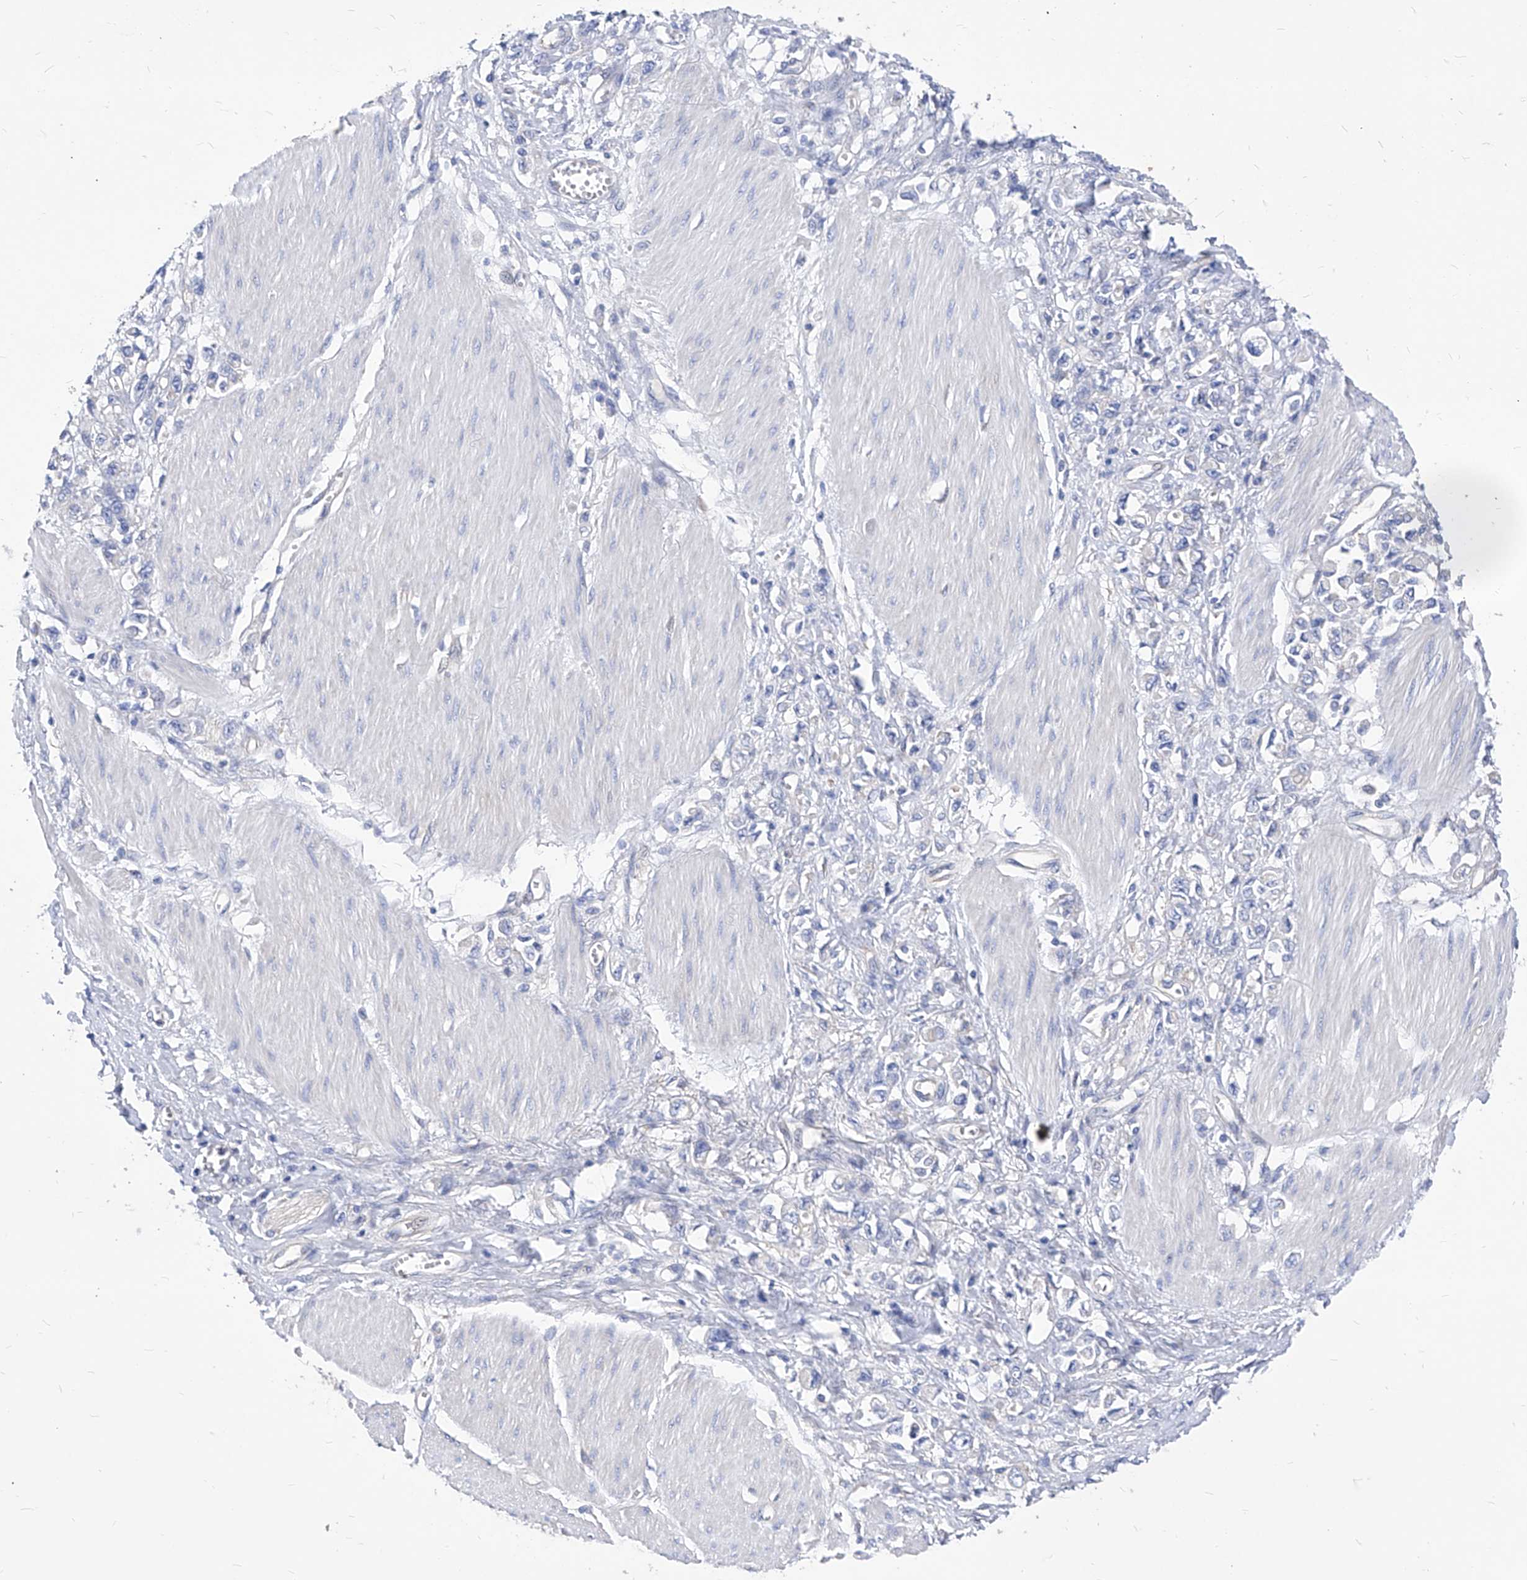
{"staining": {"intensity": "negative", "quantity": "none", "location": "none"}, "tissue": "stomach cancer", "cell_type": "Tumor cells", "image_type": "cancer", "snomed": [{"axis": "morphology", "description": "Adenocarcinoma, NOS"}, {"axis": "topography", "description": "Stomach"}], "caption": "Immunohistochemical staining of adenocarcinoma (stomach) demonstrates no significant staining in tumor cells. (DAB (3,3'-diaminobenzidine) immunohistochemistry visualized using brightfield microscopy, high magnification).", "gene": "XPNPEP1", "patient": {"sex": "female", "age": 76}}